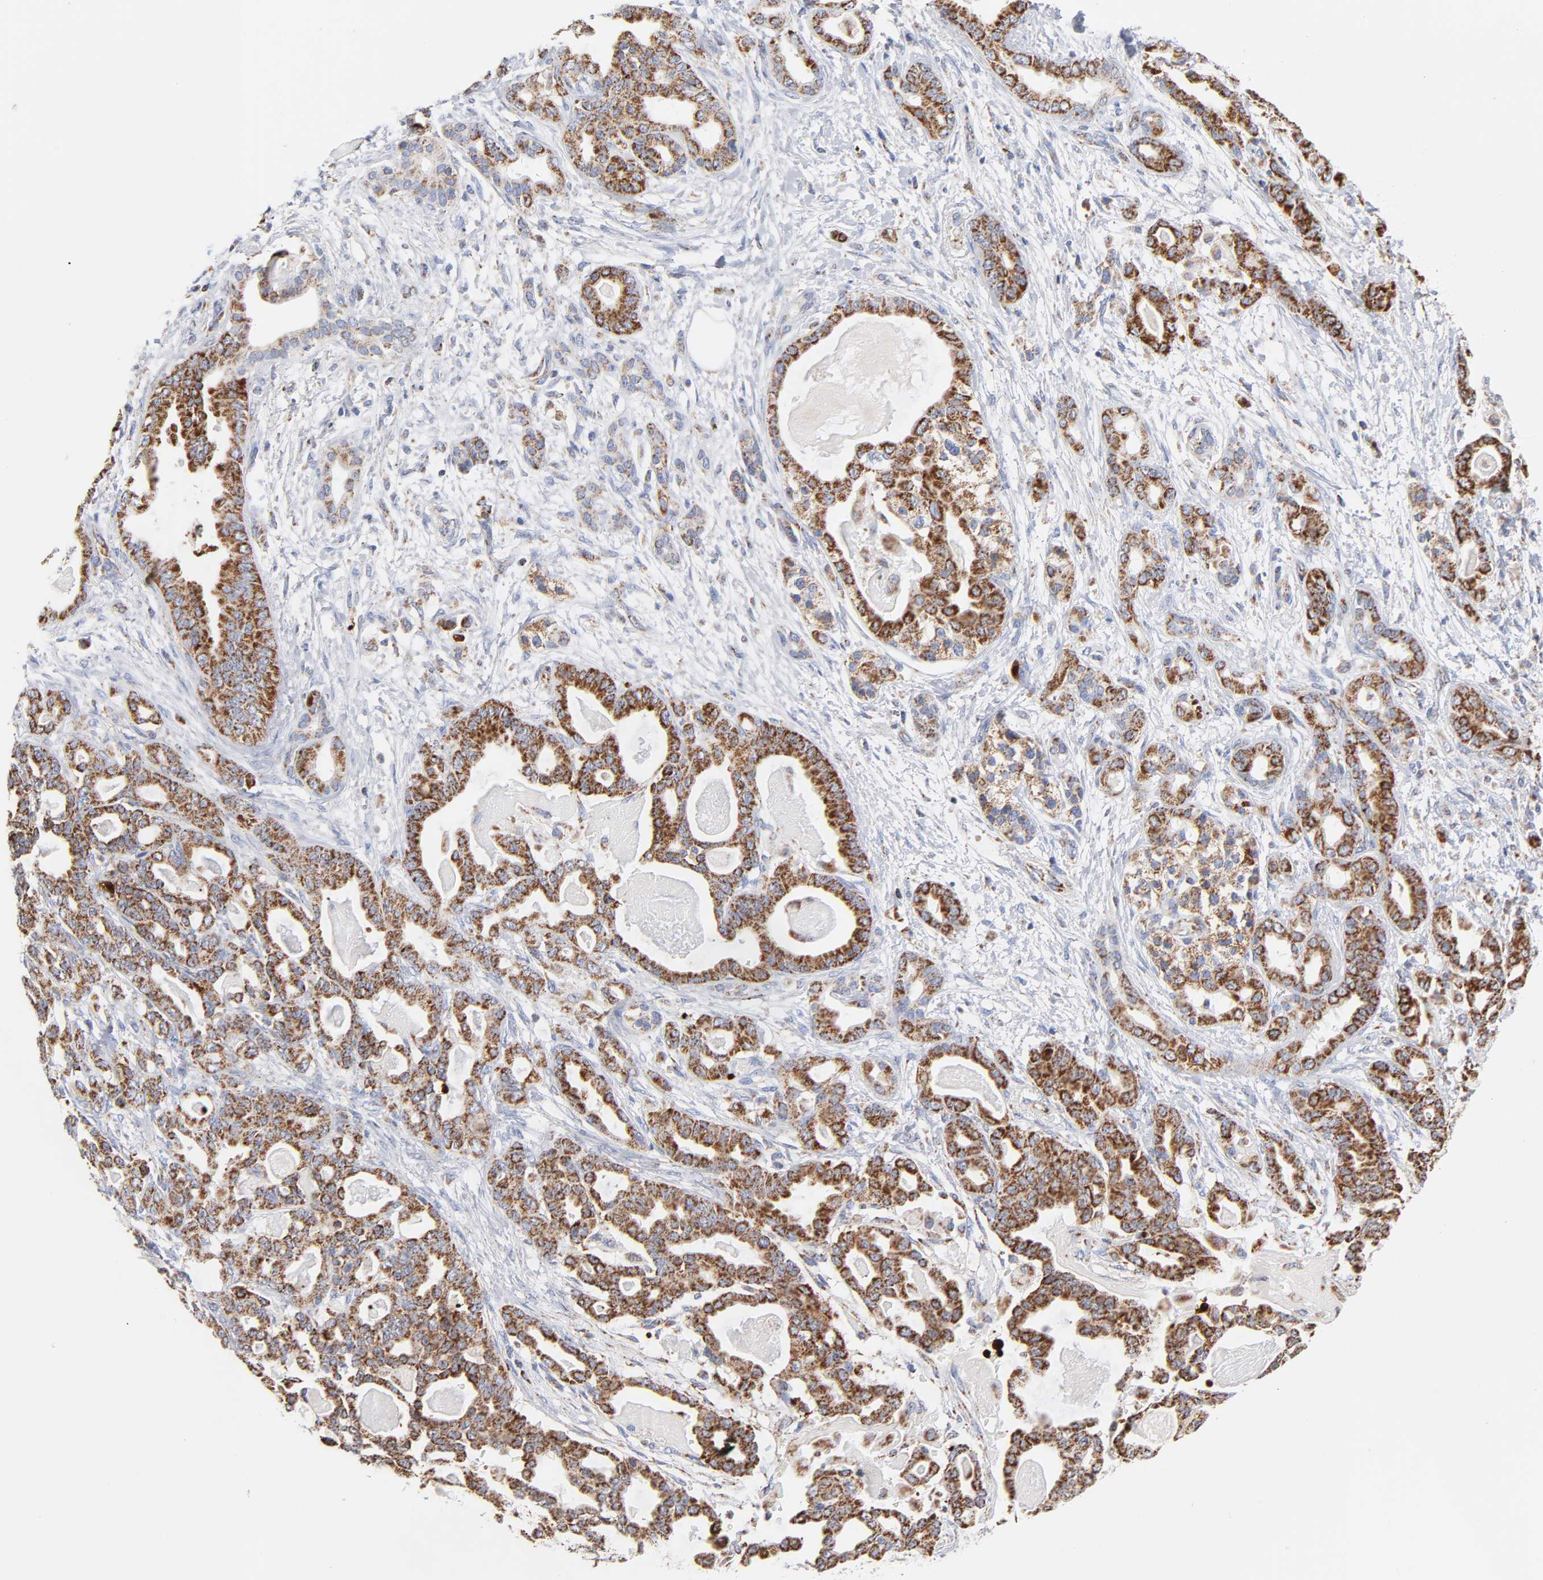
{"staining": {"intensity": "strong", "quantity": ">75%", "location": "cytoplasmic/membranous"}, "tissue": "pancreatic cancer", "cell_type": "Tumor cells", "image_type": "cancer", "snomed": [{"axis": "morphology", "description": "Adenocarcinoma, NOS"}, {"axis": "topography", "description": "Pancreas"}], "caption": "Immunohistochemical staining of human adenocarcinoma (pancreatic) shows high levels of strong cytoplasmic/membranous protein staining in approximately >75% of tumor cells. The staining was performed using DAB to visualize the protein expression in brown, while the nuclei were stained in blue with hematoxylin (Magnification: 20x).", "gene": "DIABLO", "patient": {"sex": "male", "age": 63}}